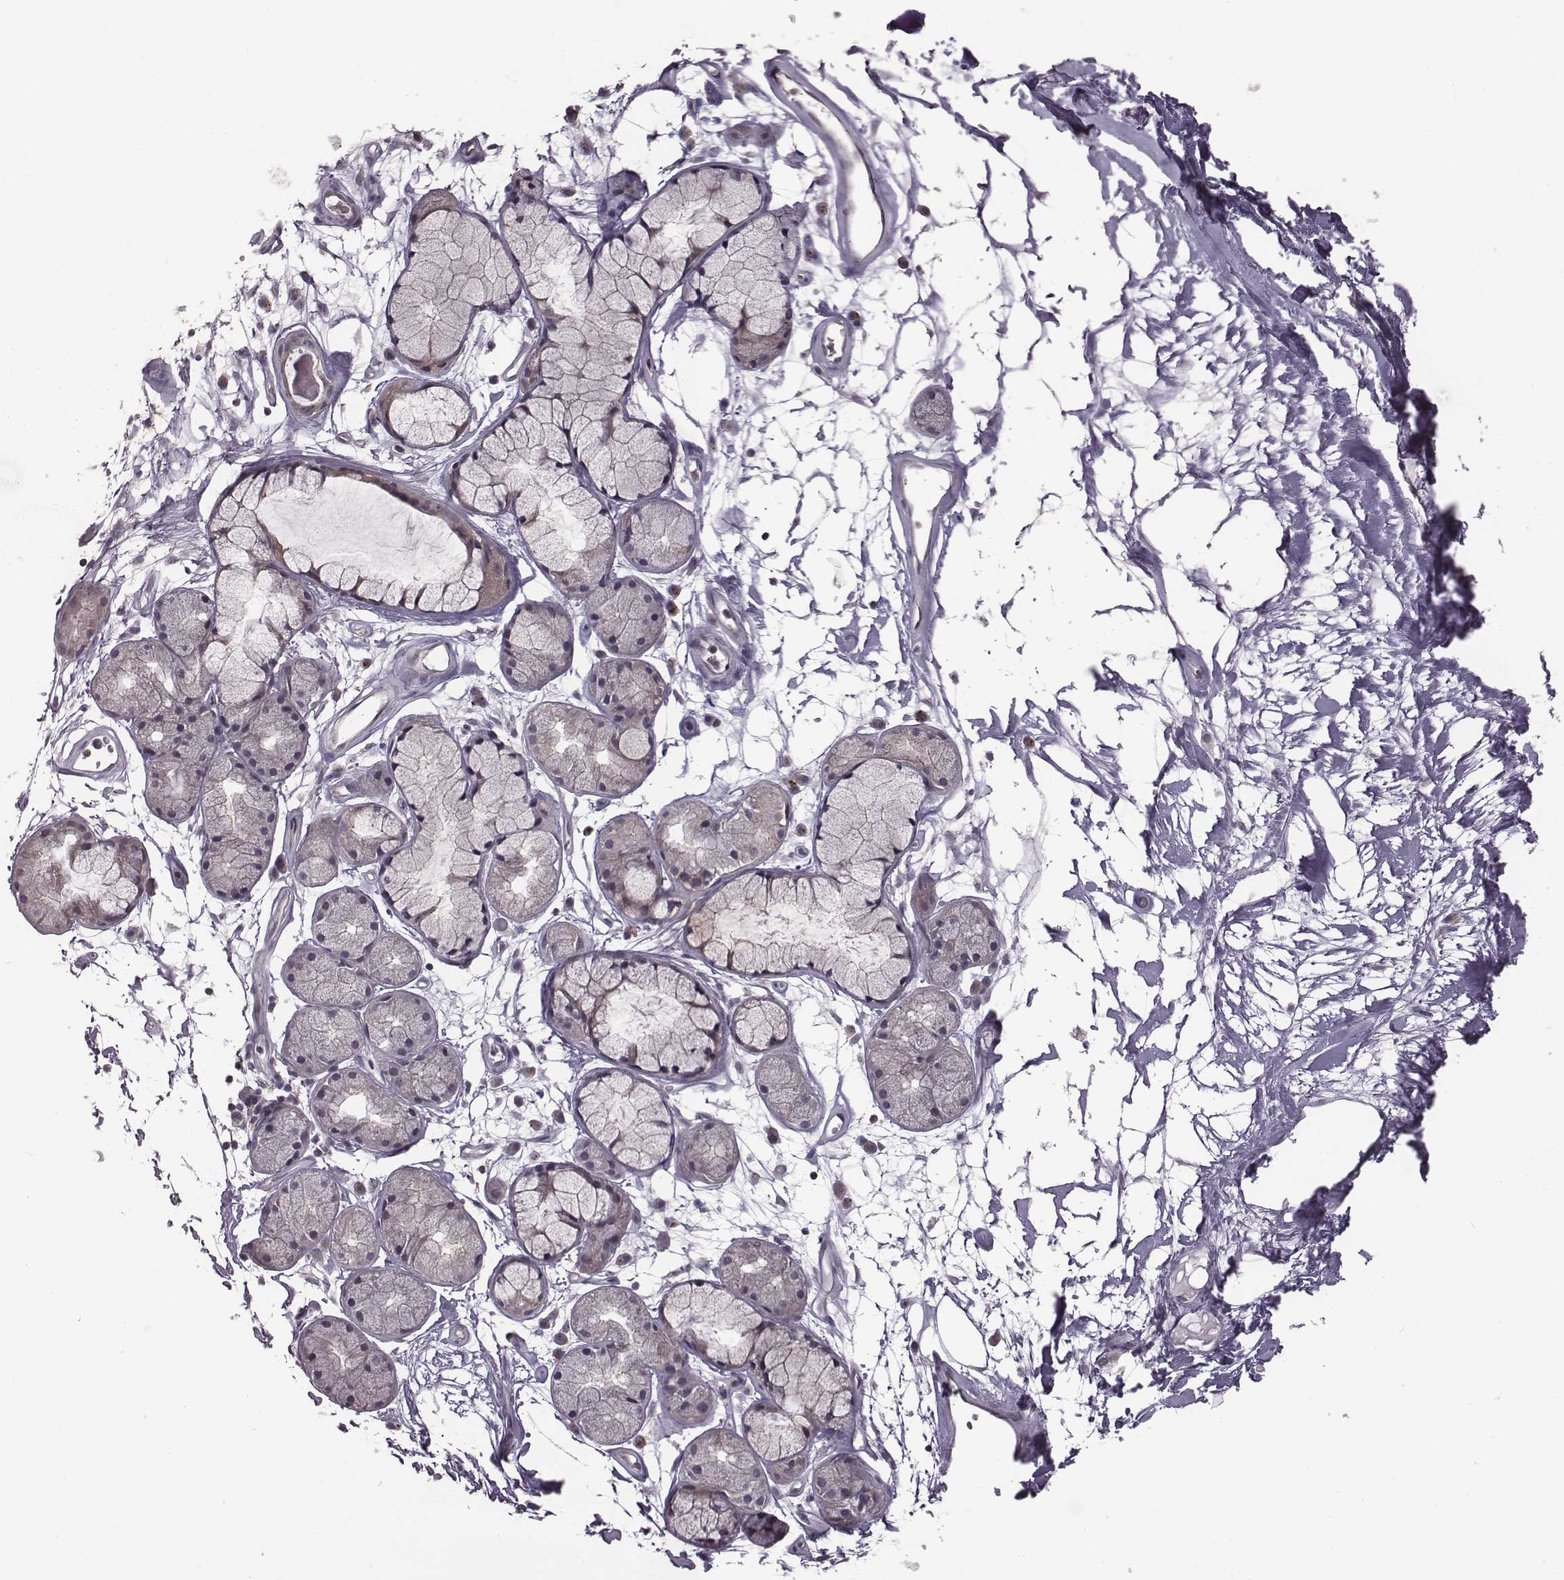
{"staining": {"intensity": "negative", "quantity": "none", "location": "none"}, "tissue": "adipose tissue", "cell_type": "Adipocytes", "image_type": "normal", "snomed": [{"axis": "morphology", "description": "Normal tissue, NOS"}, {"axis": "morphology", "description": "Squamous cell carcinoma, NOS"}, {"axis": "topography", "description": "Cartilage tissue"}, {"axis": "topography", "description": "Lung"}], "caption": "The histopathology image exhibits no significant staining in adipocytes of adipose tissue. Nuclei are stained in blue.", "gene": "BICDL1", "patient": {"sex": "male", "age": 66}}